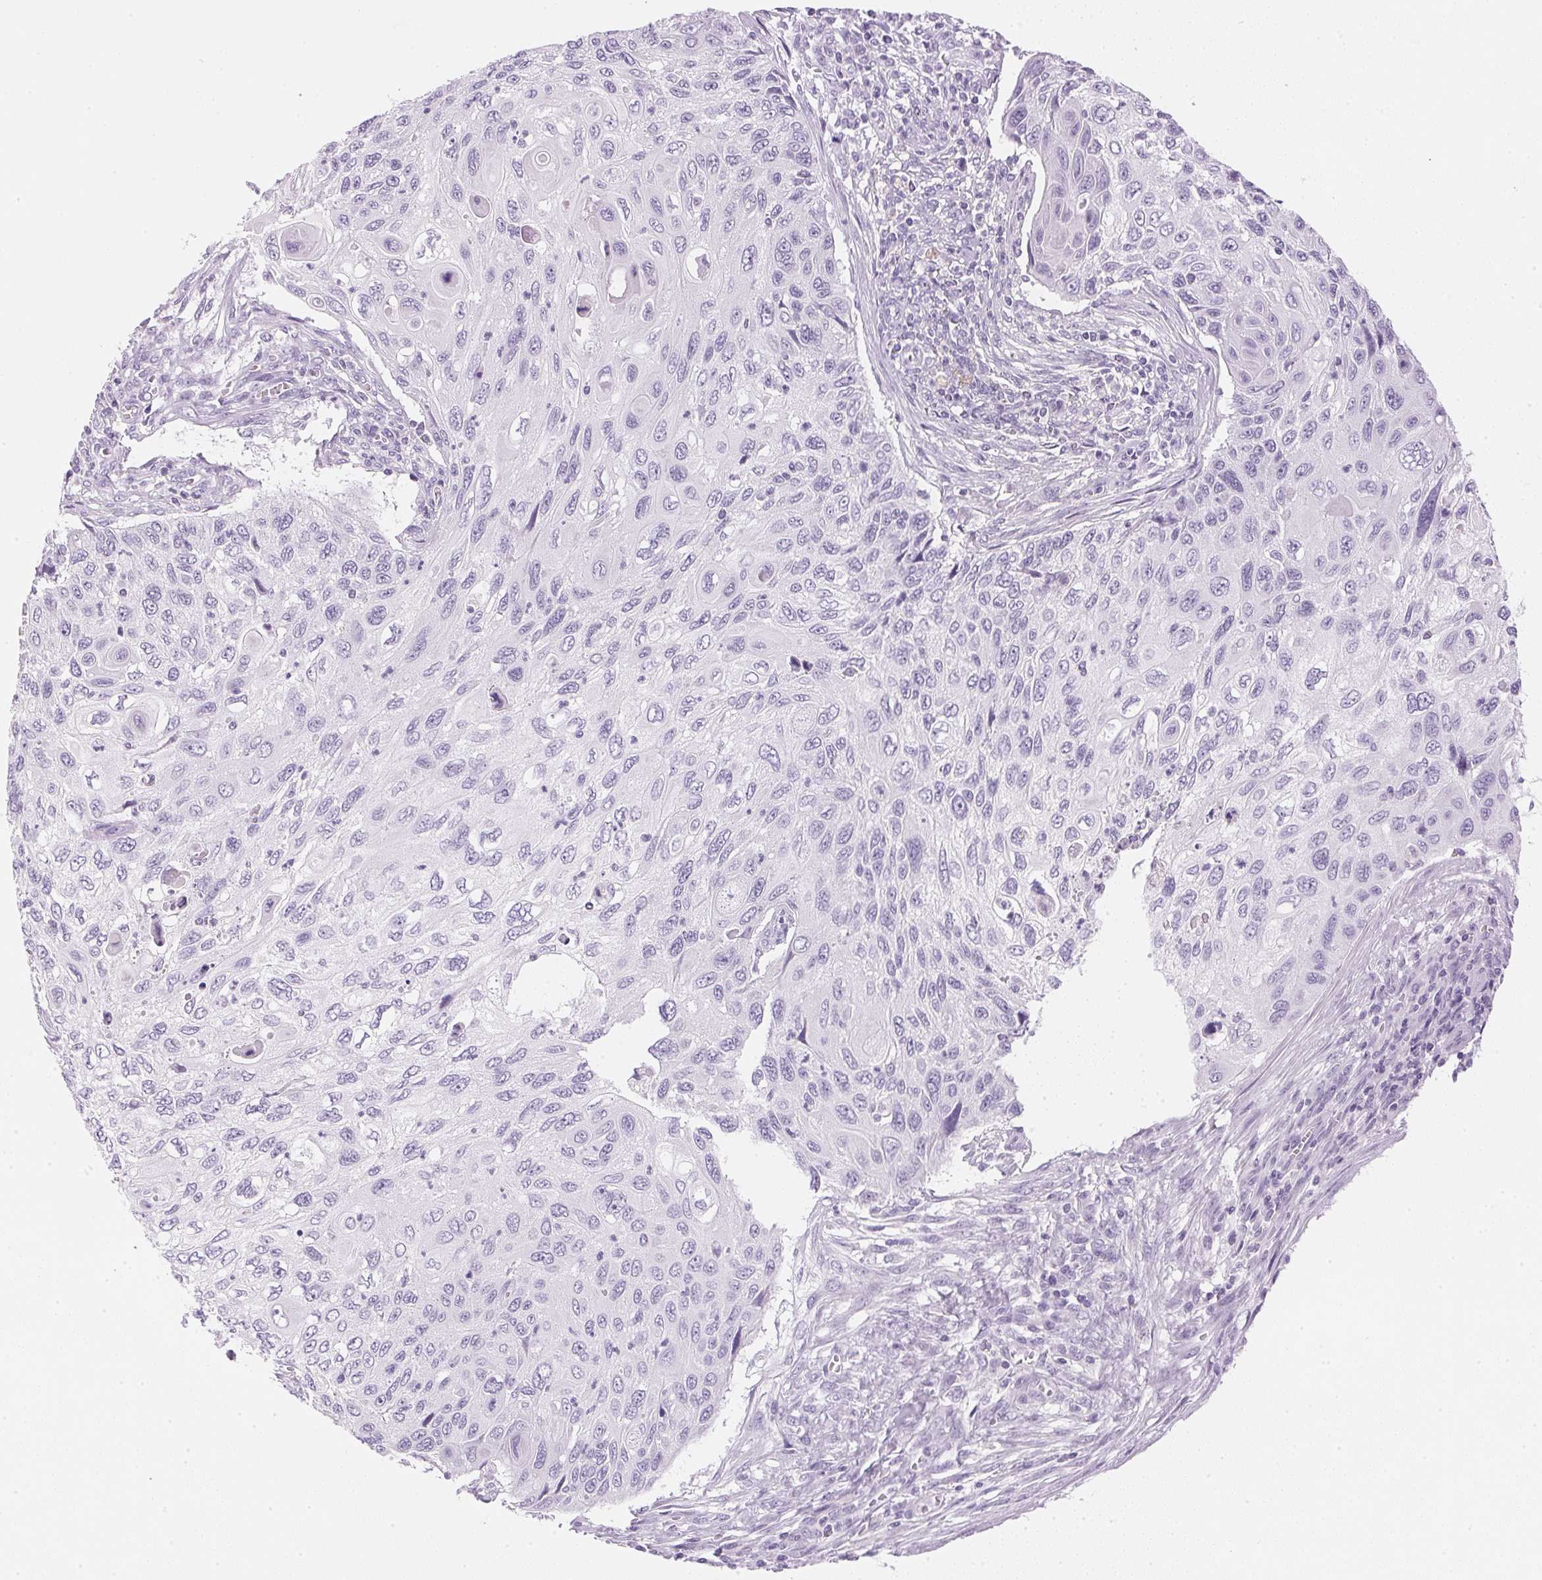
{"staining": {"intensity": "negative", "quantity": "none", "location": "none"}, "tissue": "cervical cancer", "cell_type": "Tumor cells", "image_type": "cancer", "snomed": [{"axis": "morphology", "description": "Squamous cell carcinoma, NOS"}, {"axis": "topography", "description": "Cervix"}], "caption": "The image displays no significant staining in tumor cells of cervical cancer.", "gene": "IGFBP1", "patient": {"sex": "female", "age": 70}}